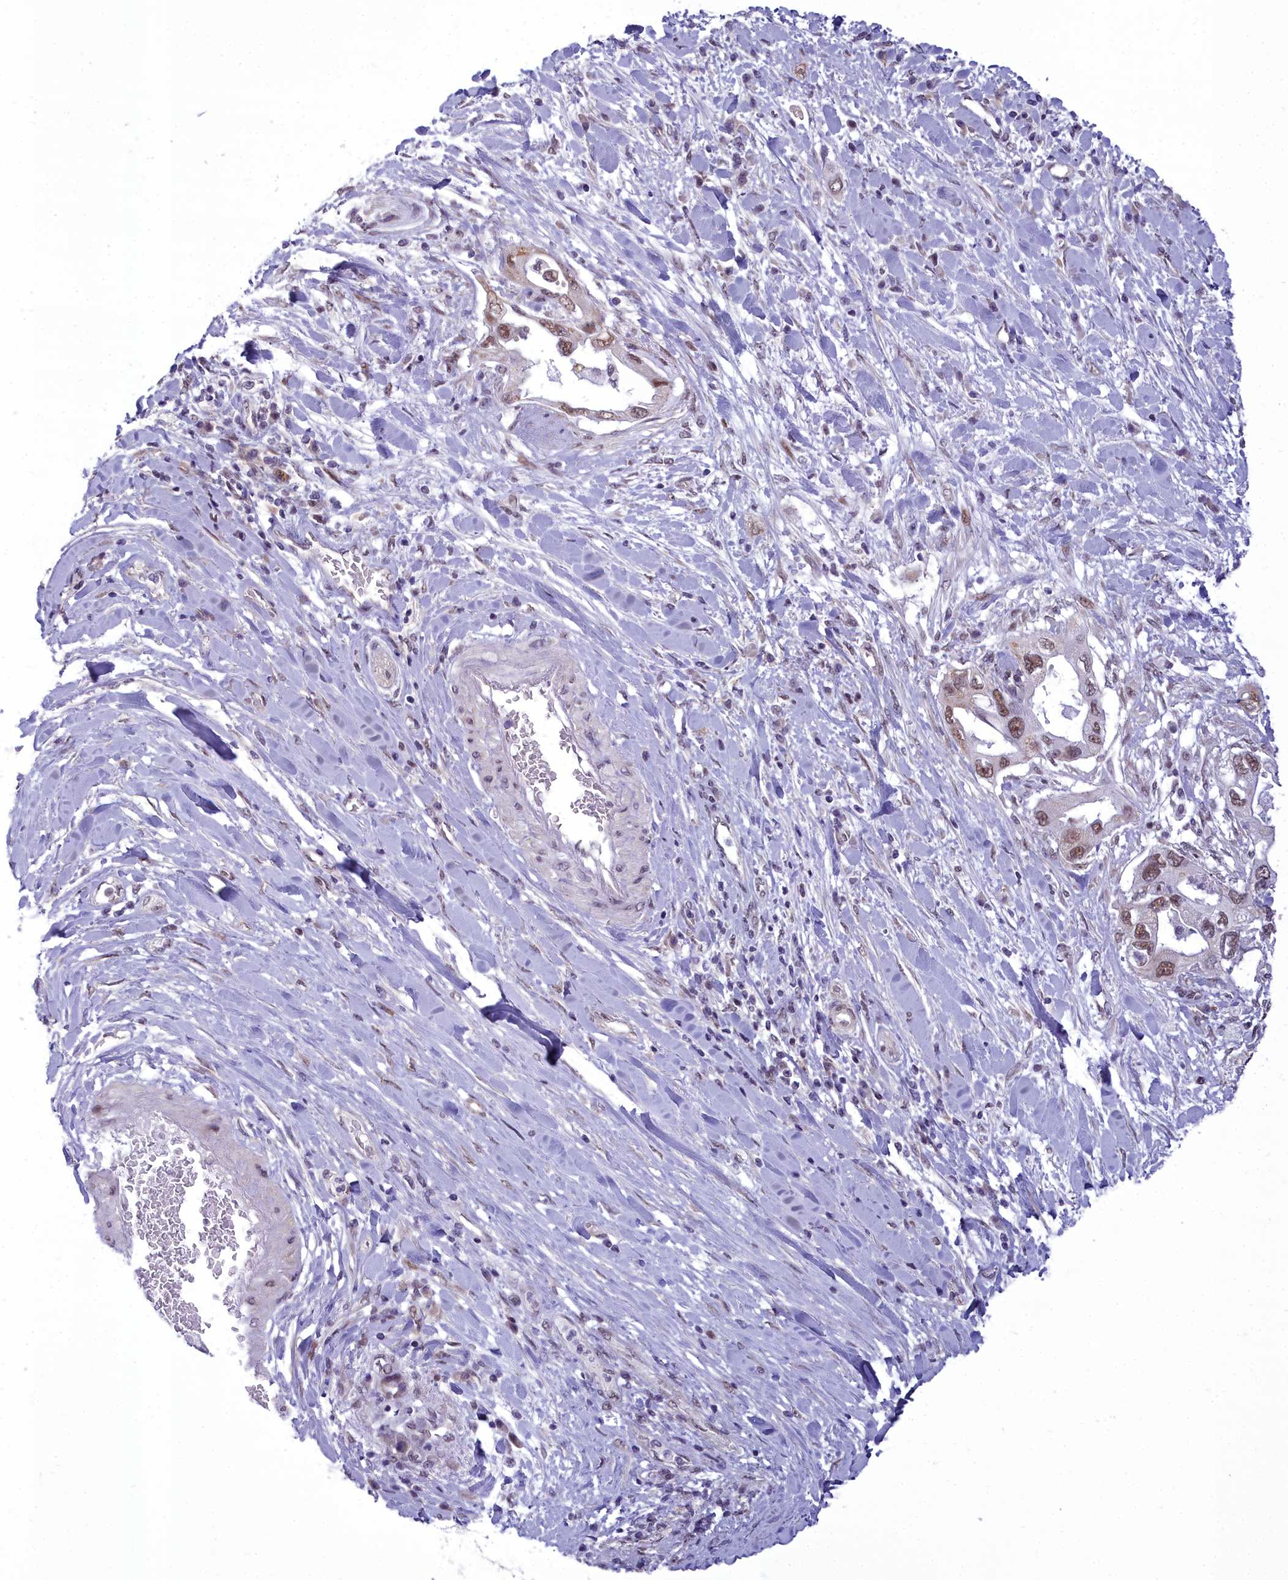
{"staining": {"intensity": "moderate", "quantity": ">75%", "location": "nuclear"}, "tissue": "pancreatic cancer", "cell_type": "Tumor cells", "image_type": "cancer", "snomed": [{"axis": "morphology", "description": "Inflammation, NOS"}, {"axis": "morphology", "description": "Adenocarcinoma, NOS"}, {"axis": "topography", "description": "Pancreas"}], "caption": "The histopathology image reveals a brown stain indicating the presence of a protein in the nuclear of tumor cells in adenocarcinoma (pancreatic).", "gene": "CEACAM19", "patient": {"sex": "female", "age": 56}}